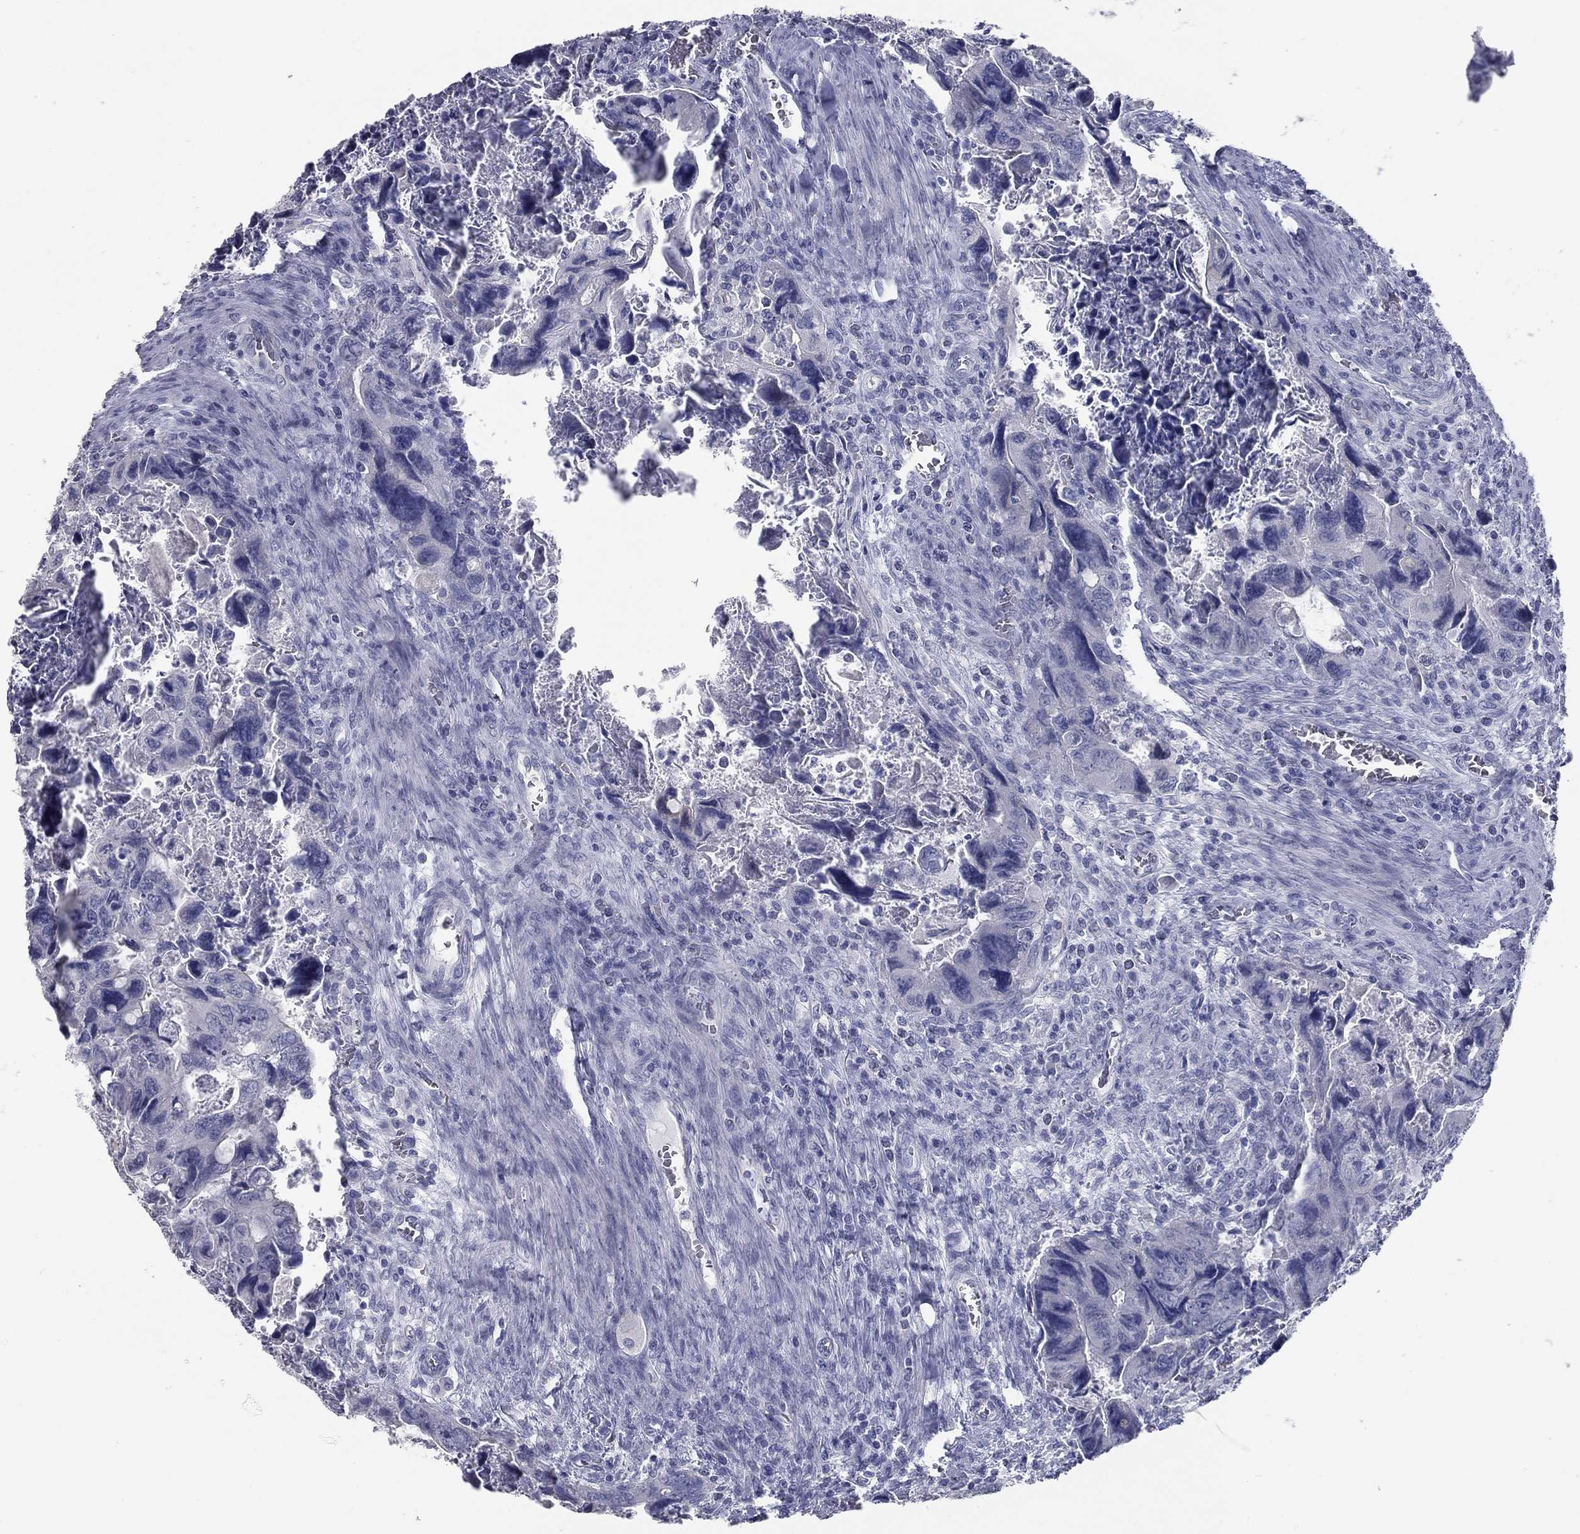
{"staining": {"intensity": "negative", "quantity": "none", "location": "none"}, "tissue": "colorectal cancer", "cell_type": "Tumor cells", "image_type": "cancer", "snomed": [{"axis": "morphology", "description": "Adenocarcinoma, NOS"}, {"axis": "topography", "description": "Rectum"}], "caption": "This is an immunohistochemistry (IHC) image of human colorectal cancer (adenocarcinoma). There is no staining in tumor cells.", "gene": "TAC1", "patient": {"sex": "male", "age": 62}}